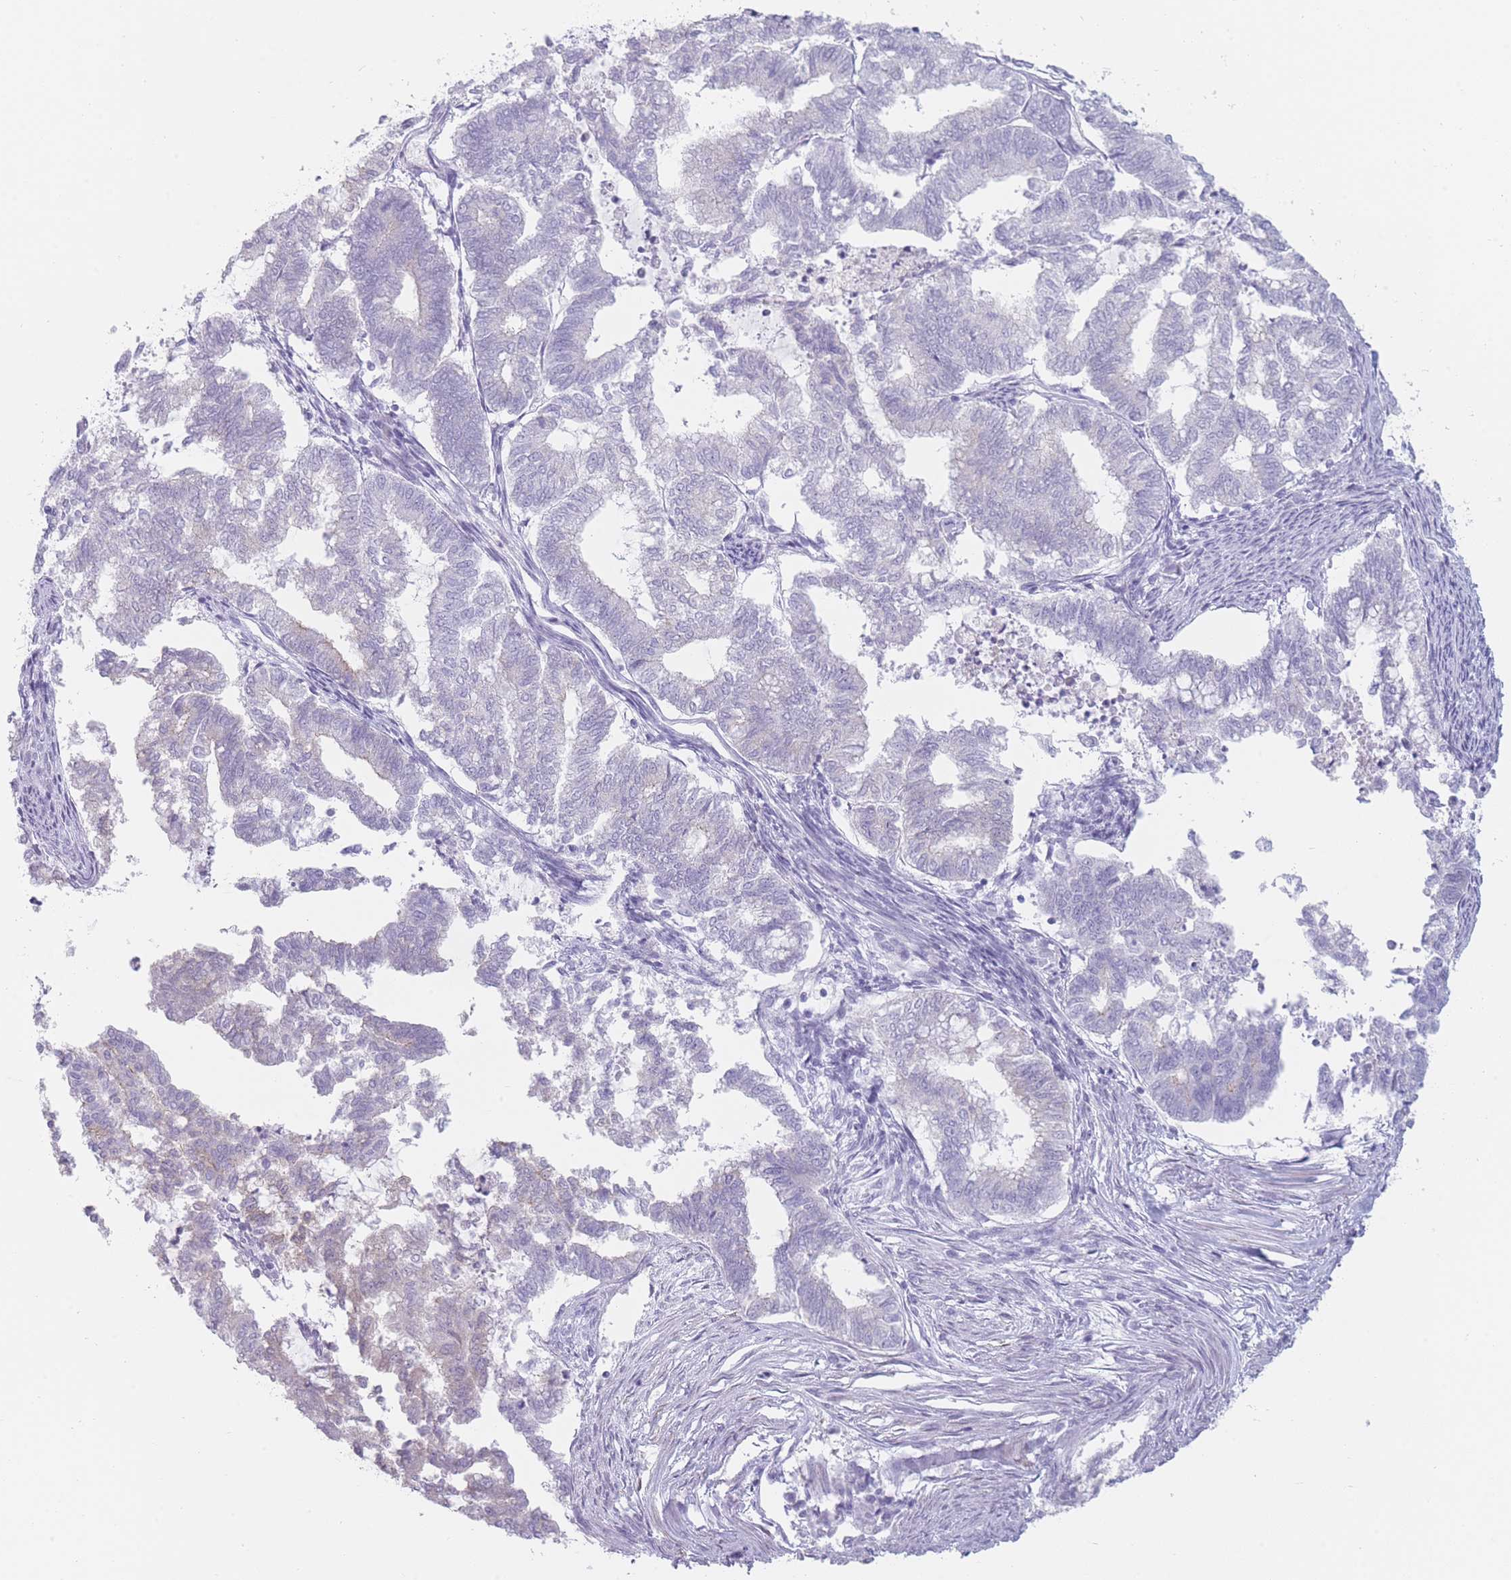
{"staining": {"intensity": "negative", "quantity": "none", "location": "none"}, "tissue": "endometrial cancer", "cell_type": "Tumor cells", "image_type": "cancer", "snomed": [{"axis": "morphology", "description": "Adenocarcinoma, NOS"}, {"axis": "topography", "description": "Endometrium"}], "caption": "IHC of human endometrial cancer demonstrates no positivity in tumor cells. (DAB (3,3'-diaminobenzidine) immunohistochemistry visualized using brightfield microscopy, high magnification).", "gene": "IFNA6", "patient": {"sex": "female", "age": 79}}